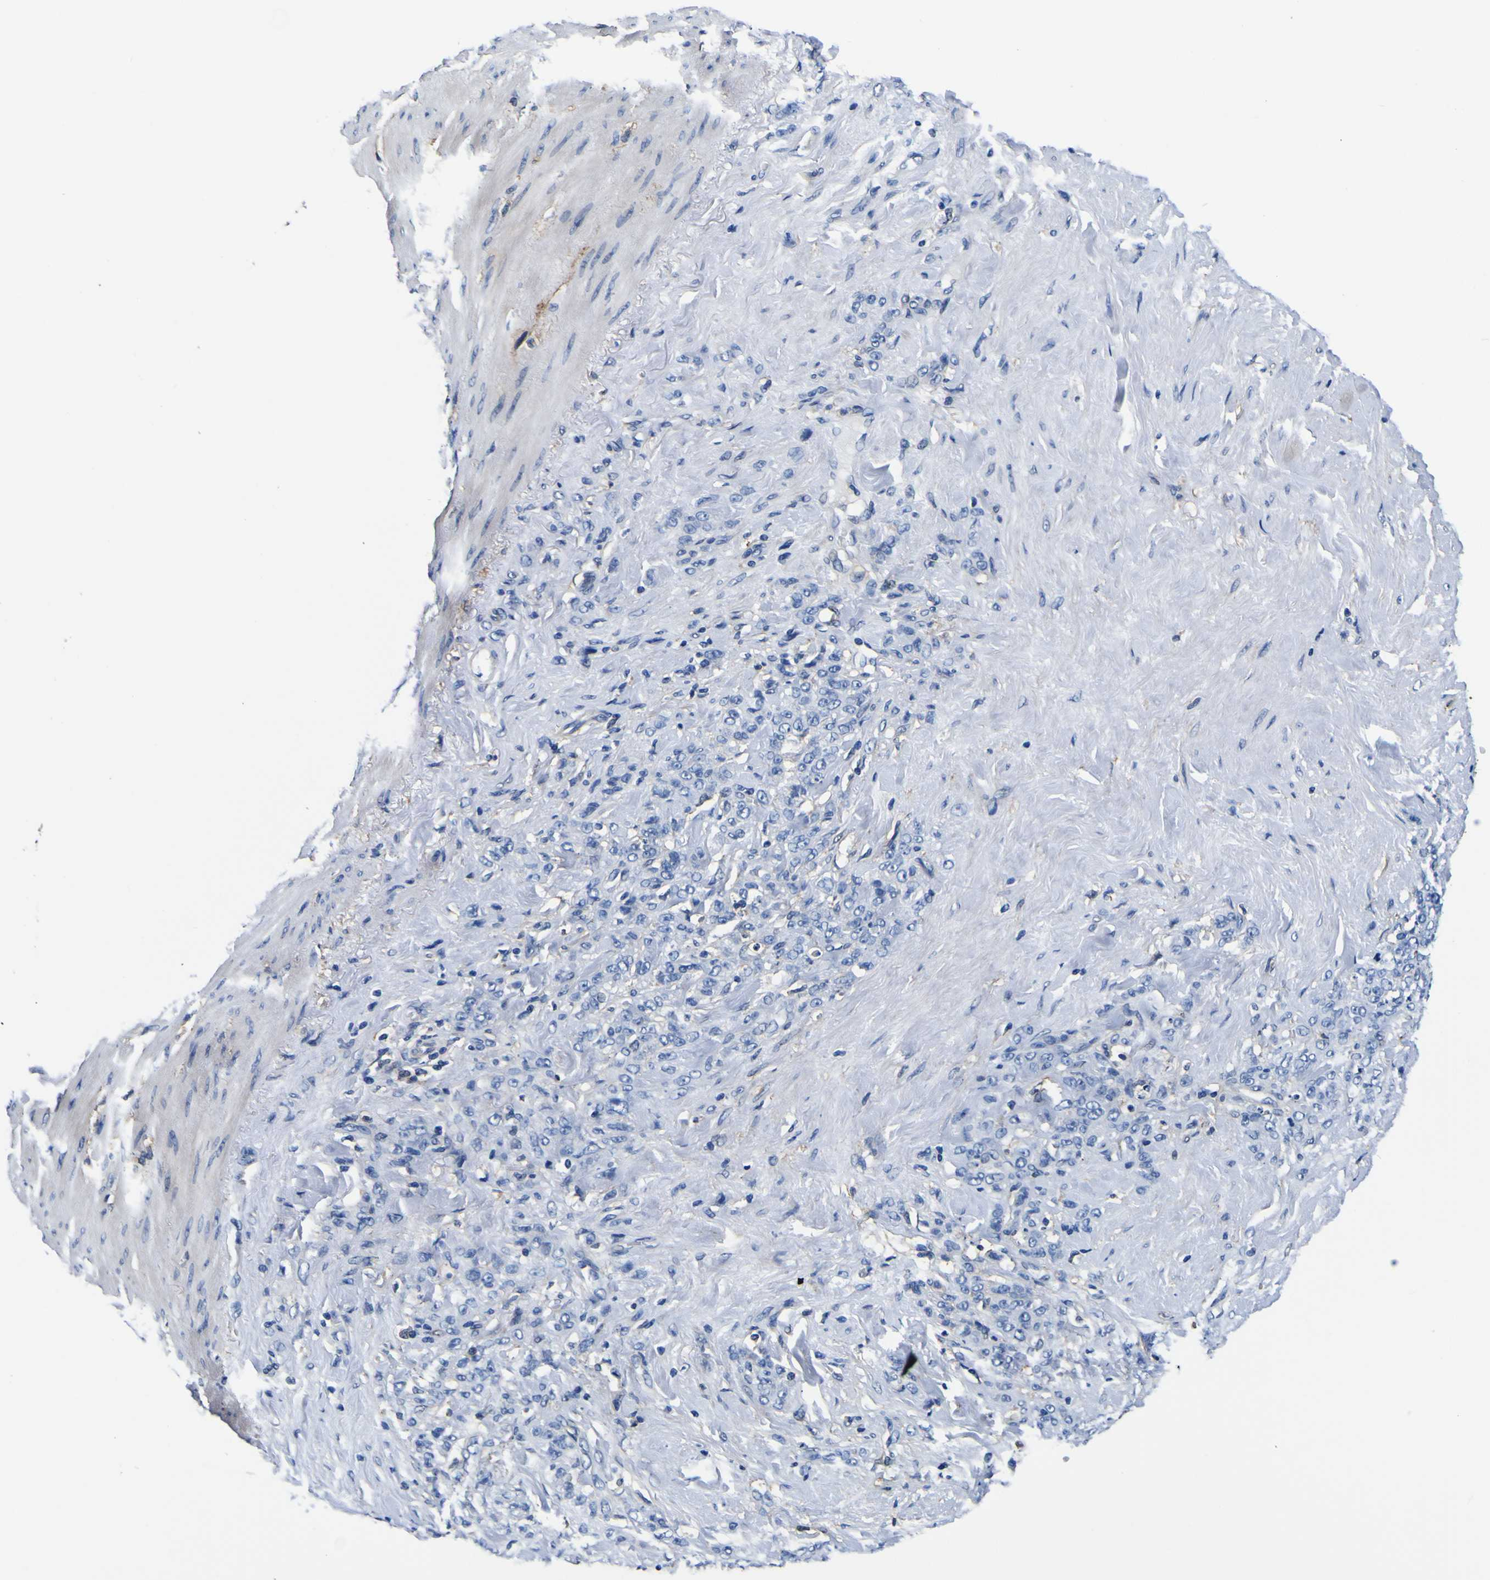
{"staining": {"intensity": "negative", "quantity": "none", "location": "none"}, "tissue": "stomach cancer", "cell_type": "Tumor cells", "image_type": "cancer", "snomed": [{"axis": "morphology", "description": "Adenocarcinoma, NOS"}, {"axis": "topography", "description": "Stomach"}], "caption": "Adenocarcinoma (stomach) was stained to show a protein in brown. There is no significant staining in tumor cells. (IHC, brightfield microscopy, high magnification).", "gene": "PXDN", "patient": {"sex": "male", "age": 82}}